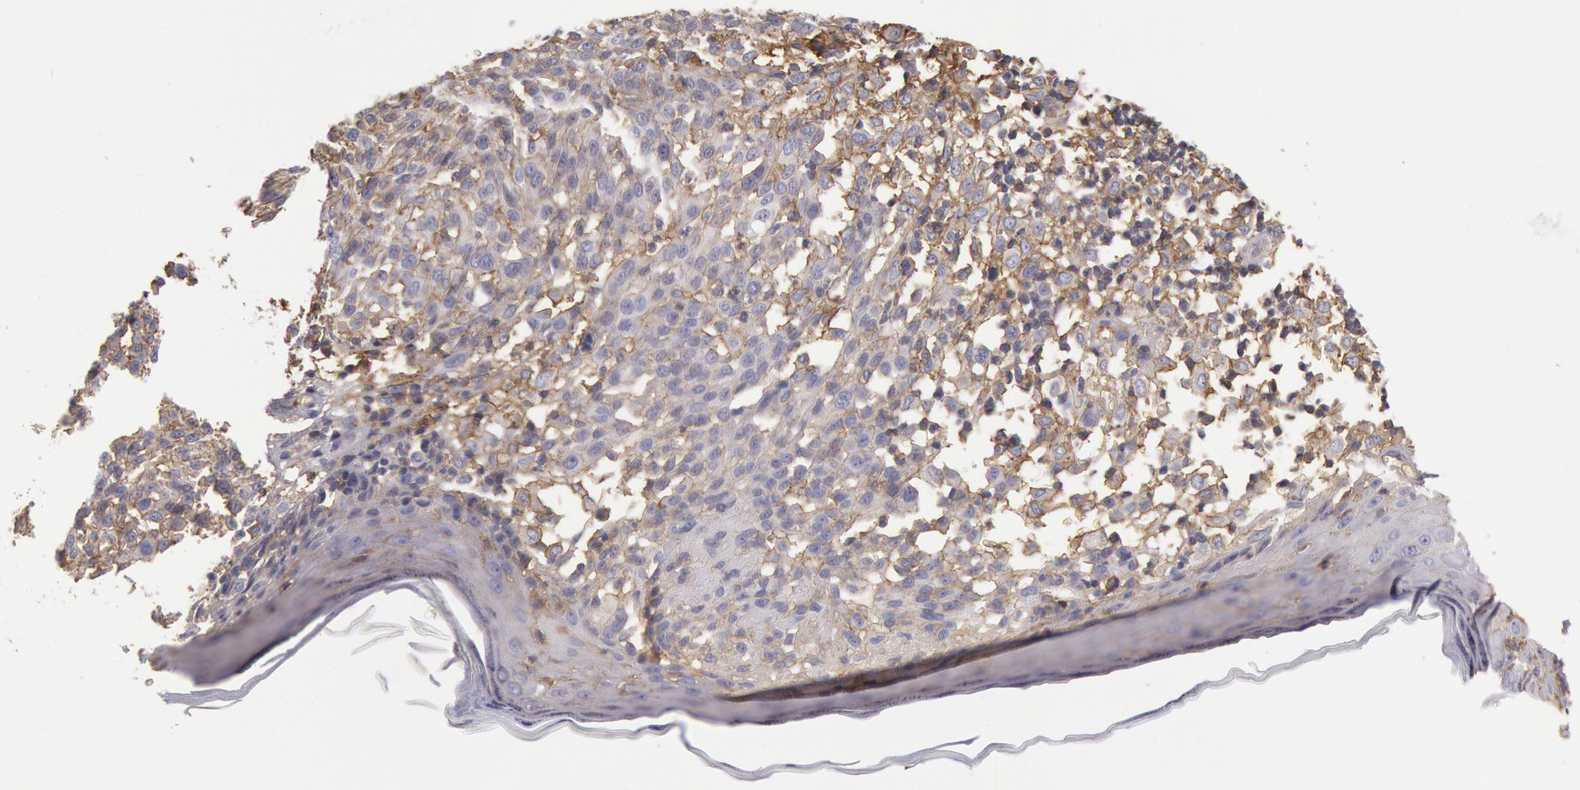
{"staining": {"intensity": "weak", "quantity": ">75%", "location": "cytoplasmic/membranous"}, "tissue": "melanoma", "cell_type": "Tumor cells", "image_type": "cancer", "snomed": [{"axis": "morphology", "description": "Malignant melanoma, NOS"}, {"axis": "topography", "description": "Skin"}], "caption": "A low amount of weak cytoplasmic/membranous expression is identified in about >75% of tumor cells in melanoma tissue. The protein is shown in brown color, while the nuclei are stained blue.", "gene": "SNAP23", "patient": {"sex": "female", "age": 49}}